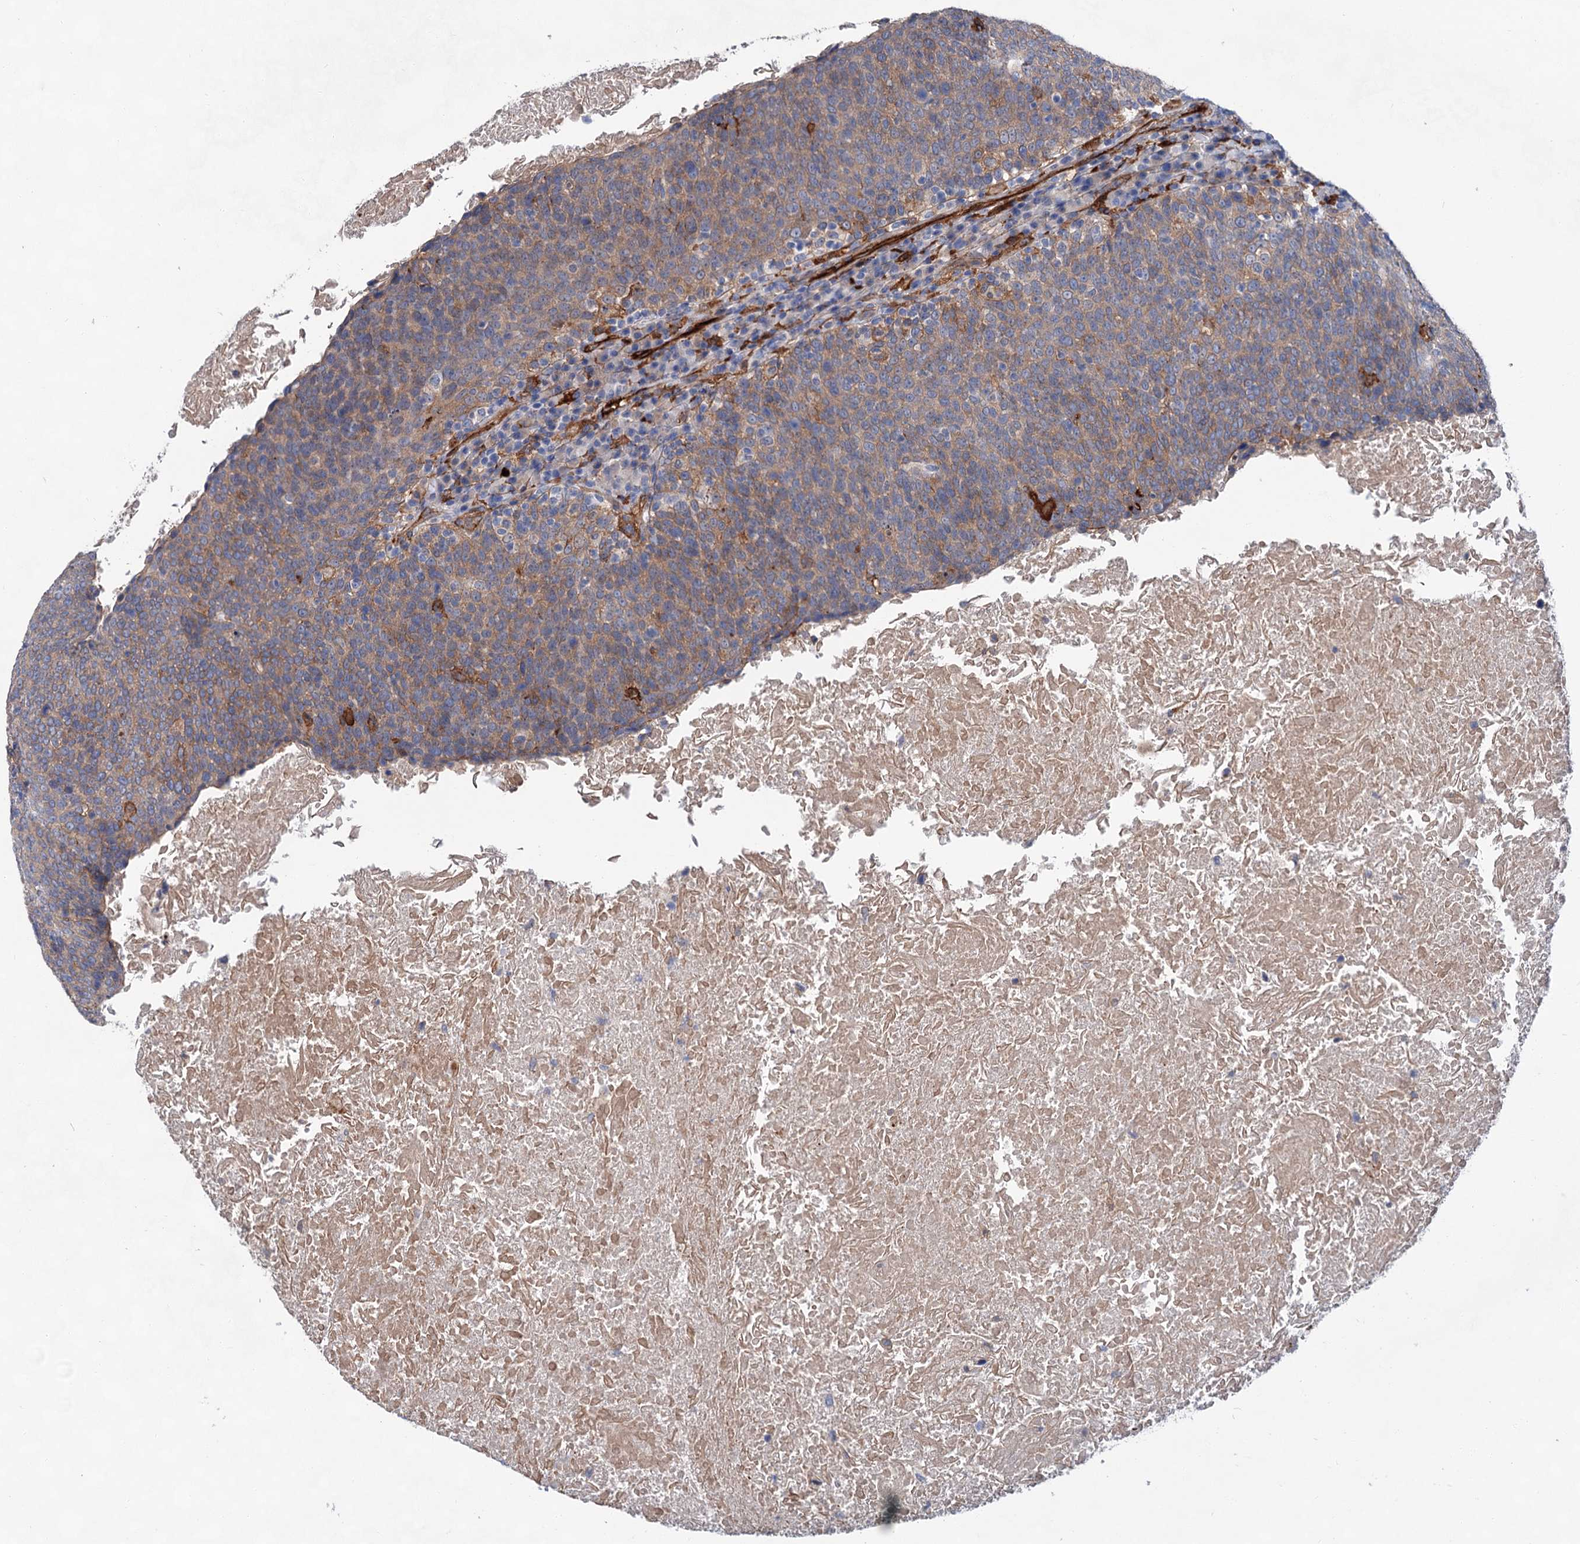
{"staining": {"intensity": "moderate", "quantity": ">75%", "location": "cytoplasmic/membranous"}, "tissue": "head and neck cancer", "cell_type": "Tumor cells", "image_type": "cancer", "snomed": [{"axis": "morphology", "description": "Squamous cell carcinoma, NOS"}, {"axis": "morphology", "description": "Squamous cell carcinoma, metastatic, NOS"}, {"axis": "topography", "description": "Lymph node"}, {"axis": "topography", "description": "Head-Neck"}], "caption": "Tumor cells show moderate cytoplasmic/membranous positivity in approximately >75% of cells in head and neck cancer.", "gene": "TMTC3", "patient": {"sex": "male", "age": 62}}